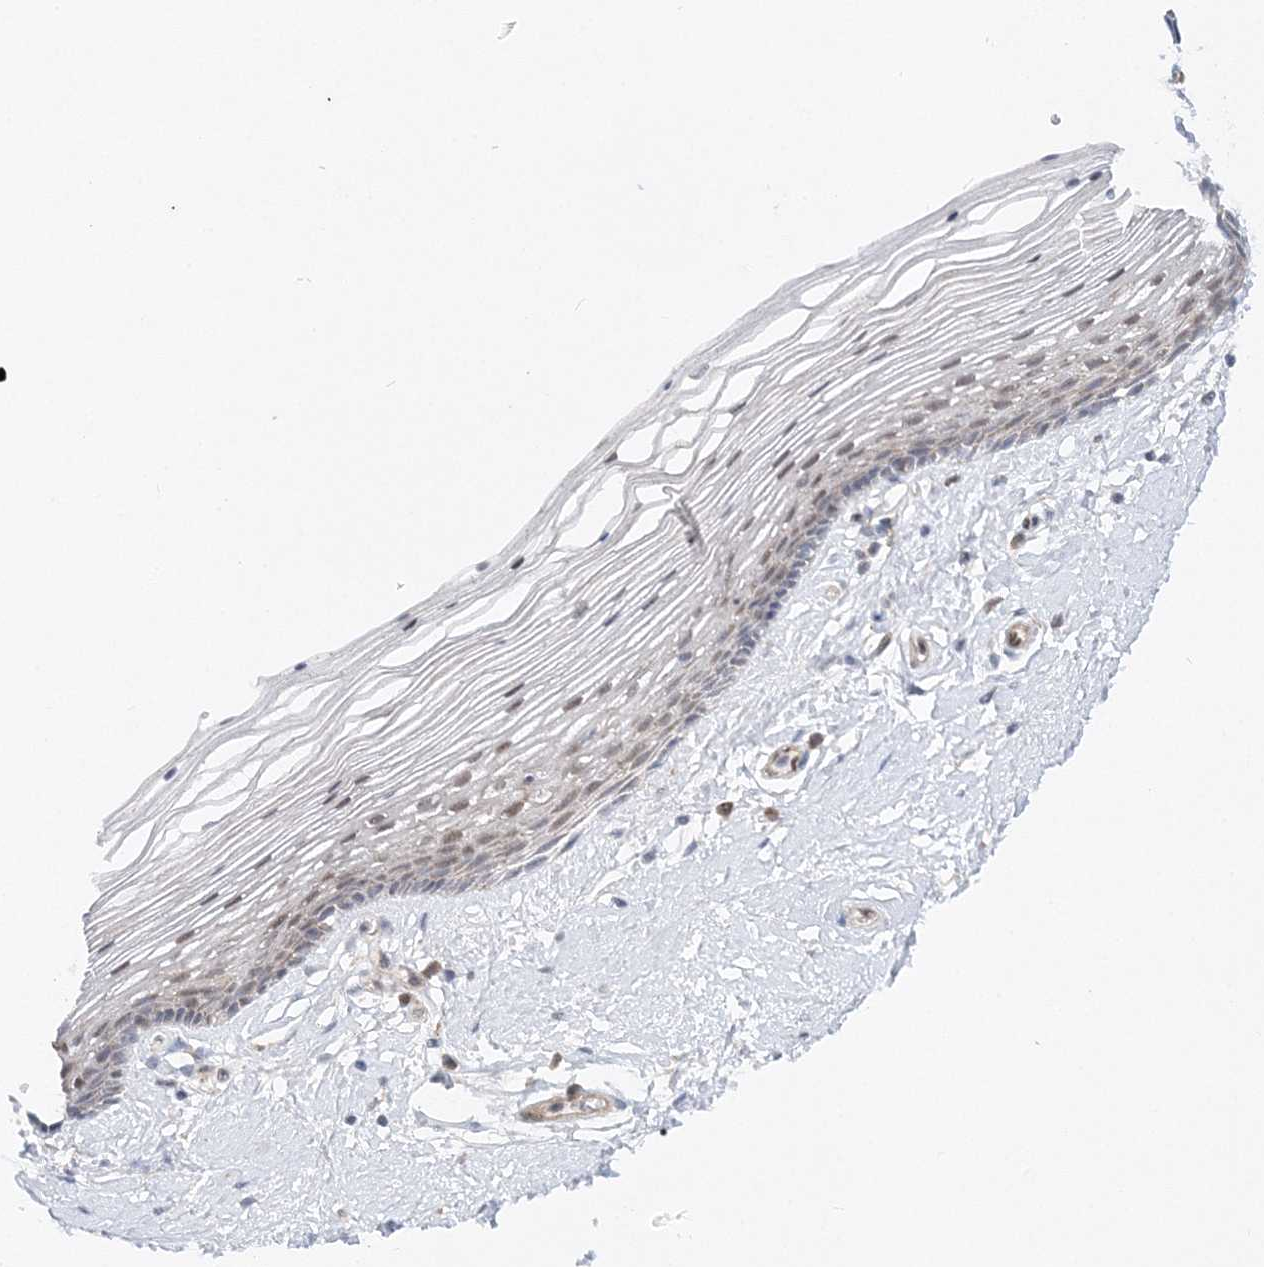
{"staining": {"intensity": "weak", "quantity": "<25%", "location": "nuclear"}, "tissue": "vagina", "cell_type": "Squamous epithelial cells", "image_type": "normal", "snomed": [{"axis": "morphology", "description": "Normal tissue, NOS"}, {"axis": "topography", "description": "Vagina"}], "caption": "Squamous epithelial cells show no significant protein staining in unremarkable vagina.", "gene": "RAB11FIP2", "patient": {"sex": "female", "age": 46}}